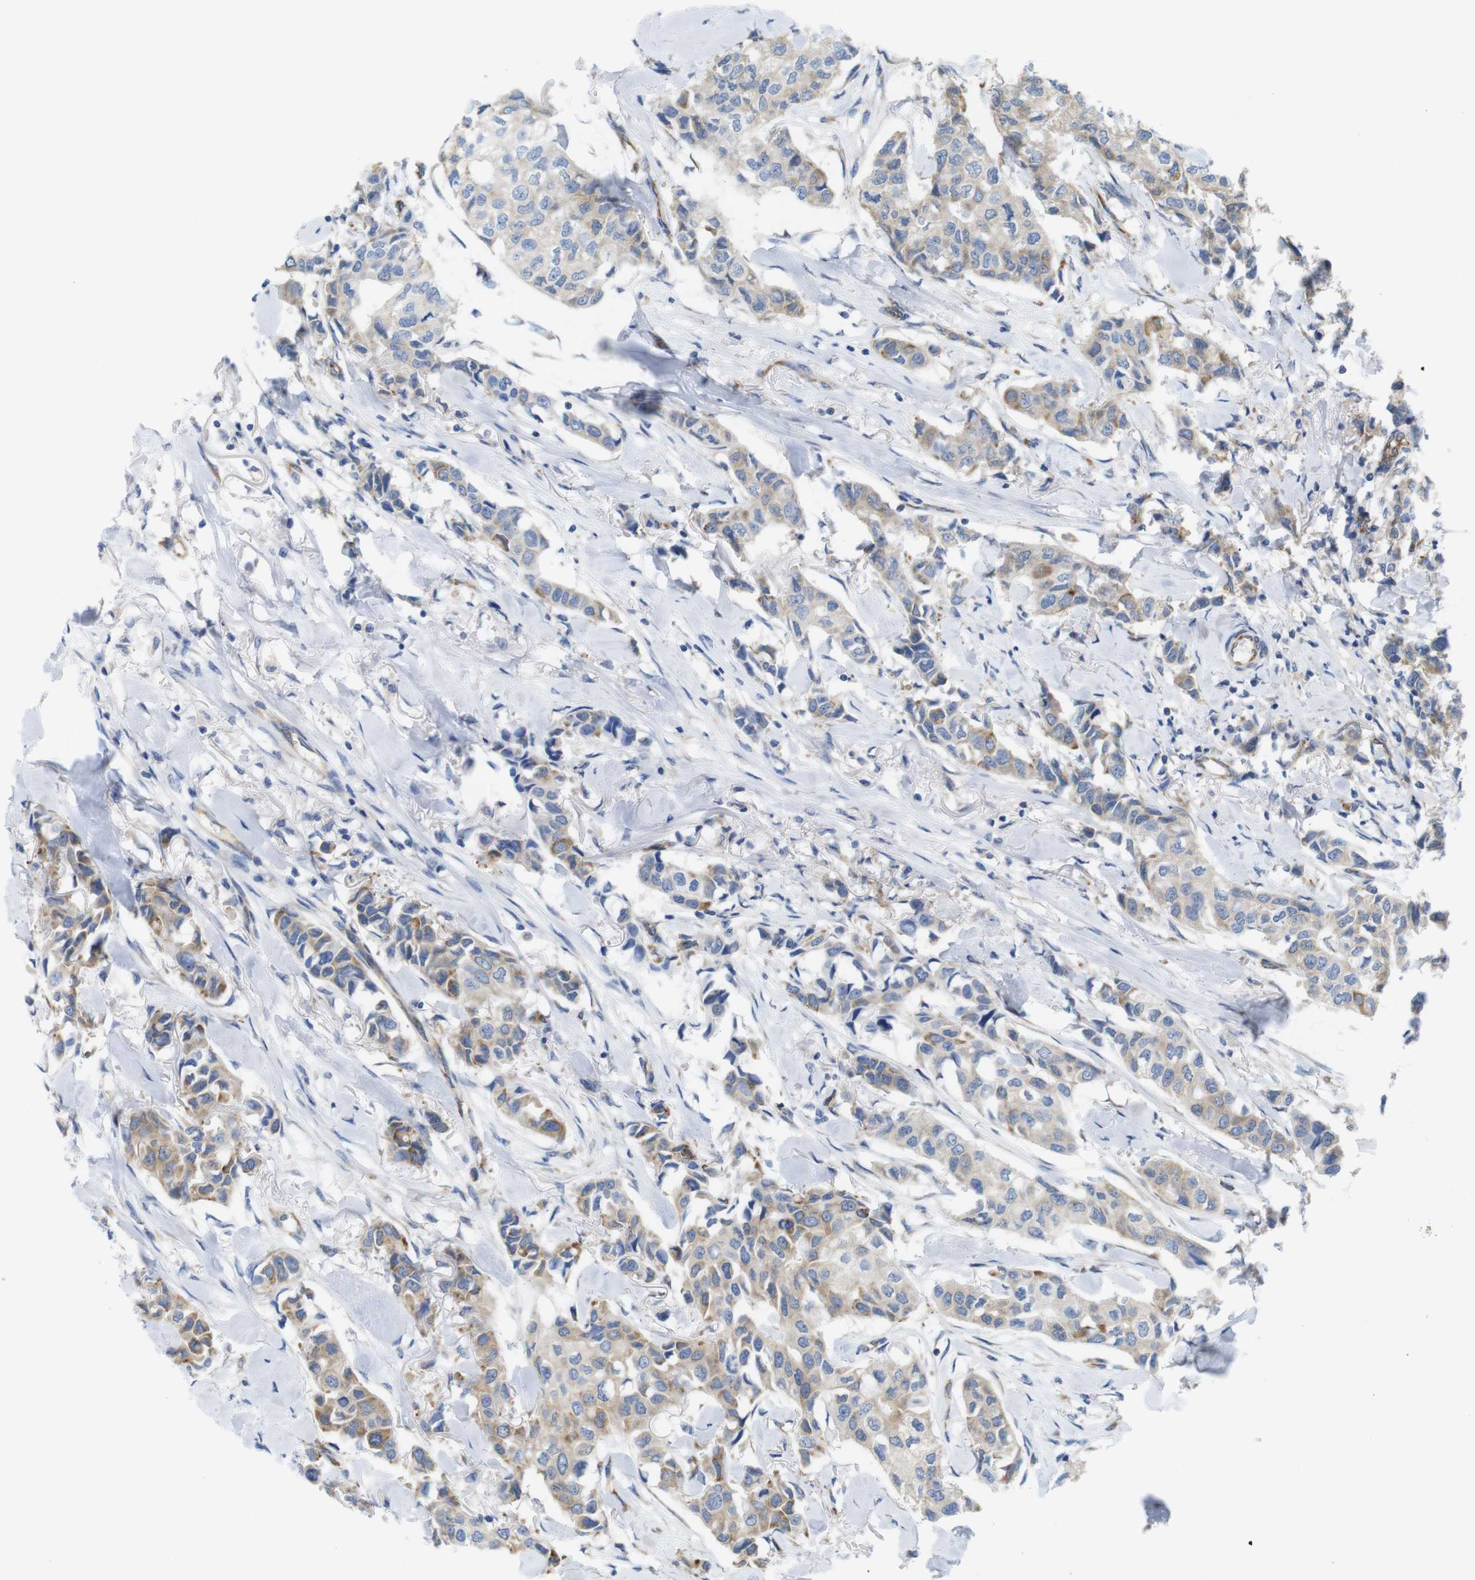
{"staining": {"intensity": "weak", "quantity": ">75%", "location": "cytoplasmic/membranous"}, "tissue": "breast cancer", "cell_type": "Tumor cells", "image_type": "cancer", "snomed": [{"axis": "morphology", "description": "Duct carcinoma"}, {"axis": "topography", "description": "Breast"}], "caption": "Tumor cells reveal low levels of weak cytoplasmic/membranous staining in approximately >75% of cells in invasive ductal carcinoma (breast).", "gene": "PCNX2", "patient": {"sex": "female", "age": 80}}